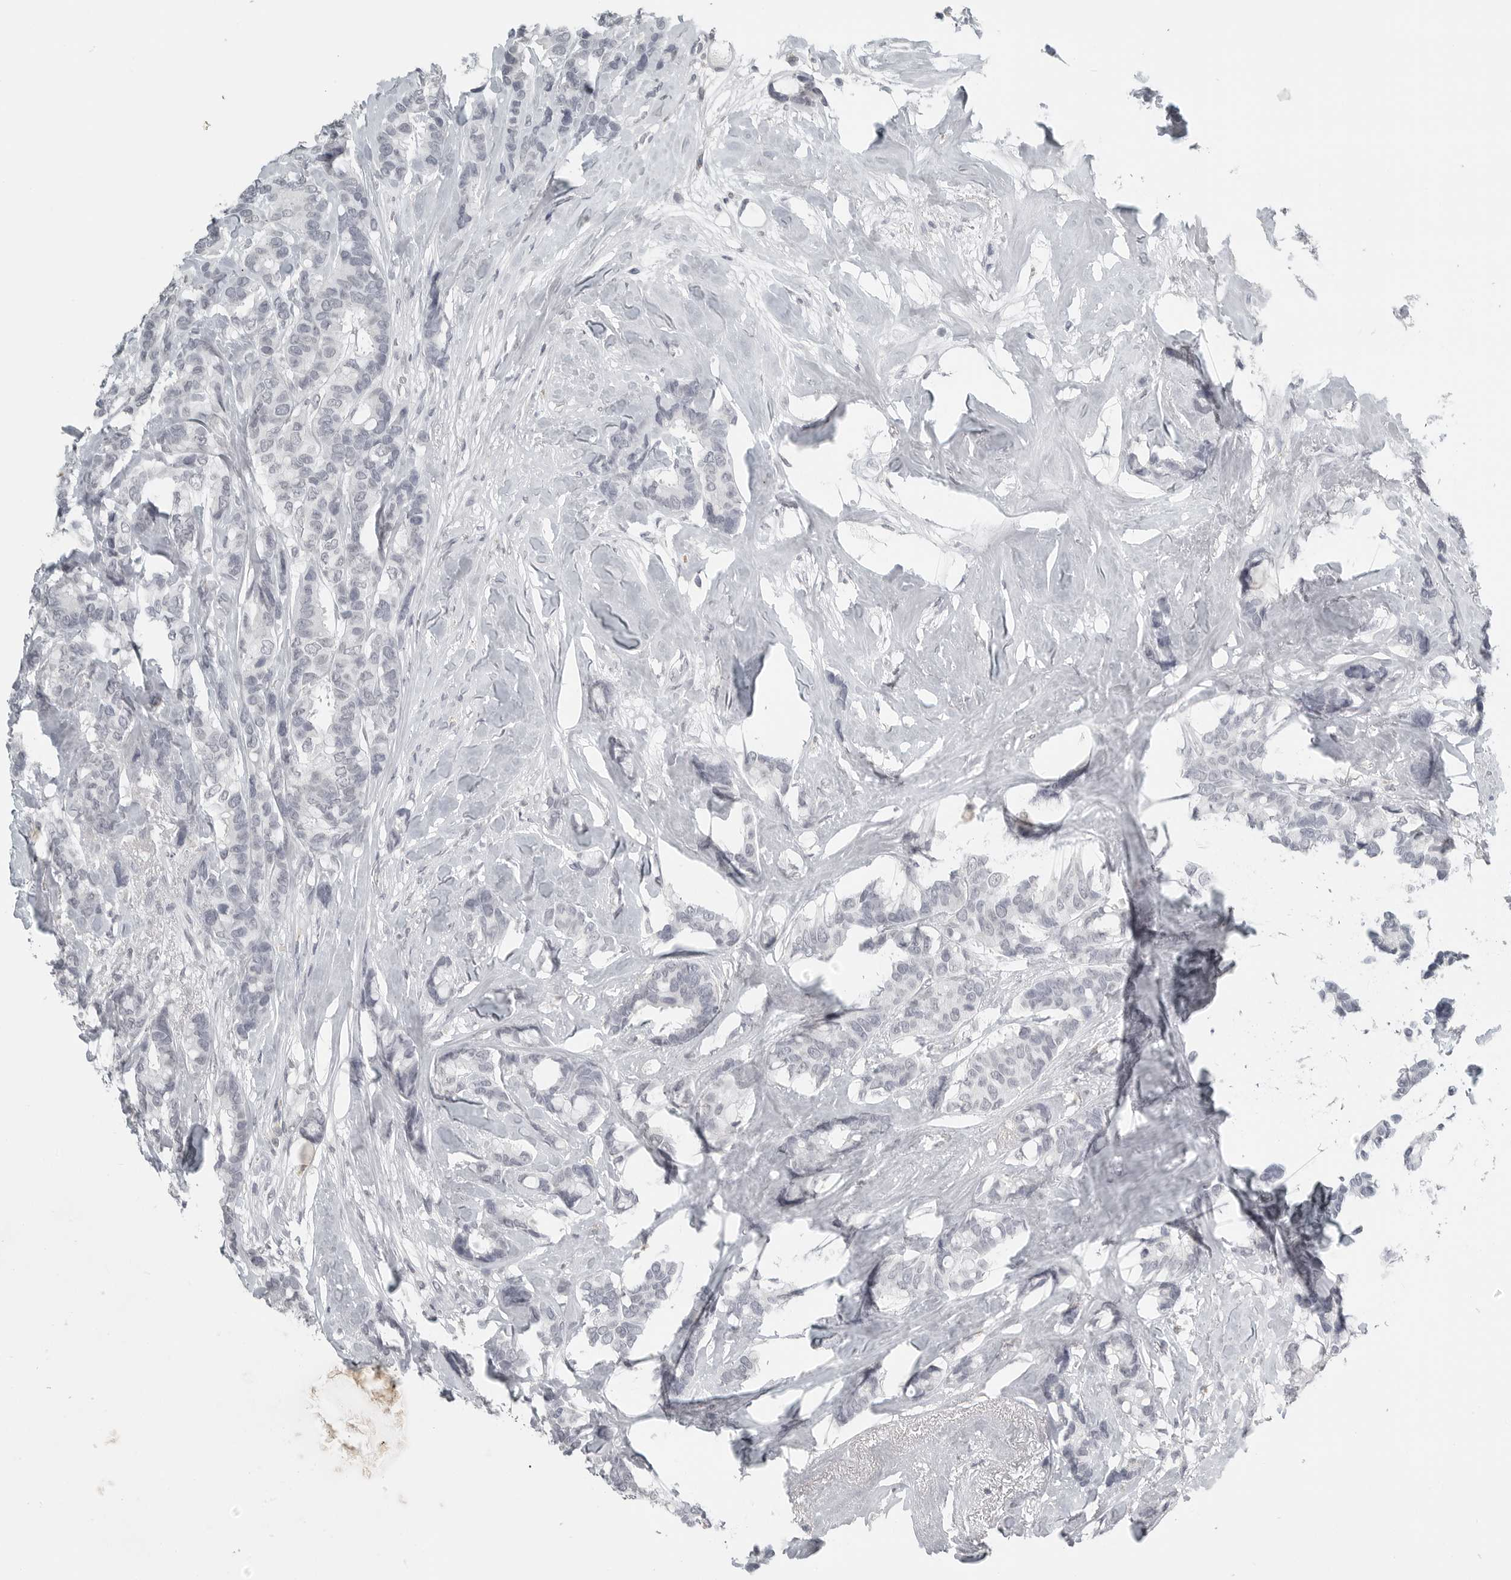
{"staining": {"intensity": "weak", "quantity": "<25%", "location": "nuclear"}, "tissue": "breast cancer", "cell_type": "Tumor cells", "image_type": "cancer", "snomed": [{"axis": "morphology", "description": "Duct carcinoma"}, {"axis": "topography", "description": "Breast"}], "caption": "Breast cancer (infiltrating ductal carcinoma) stained for a protein using immunohistochemistry displays no positivity tumor cells.", "gene": "BPIFA1", "patient": {"sex": "female", "age": 87}}